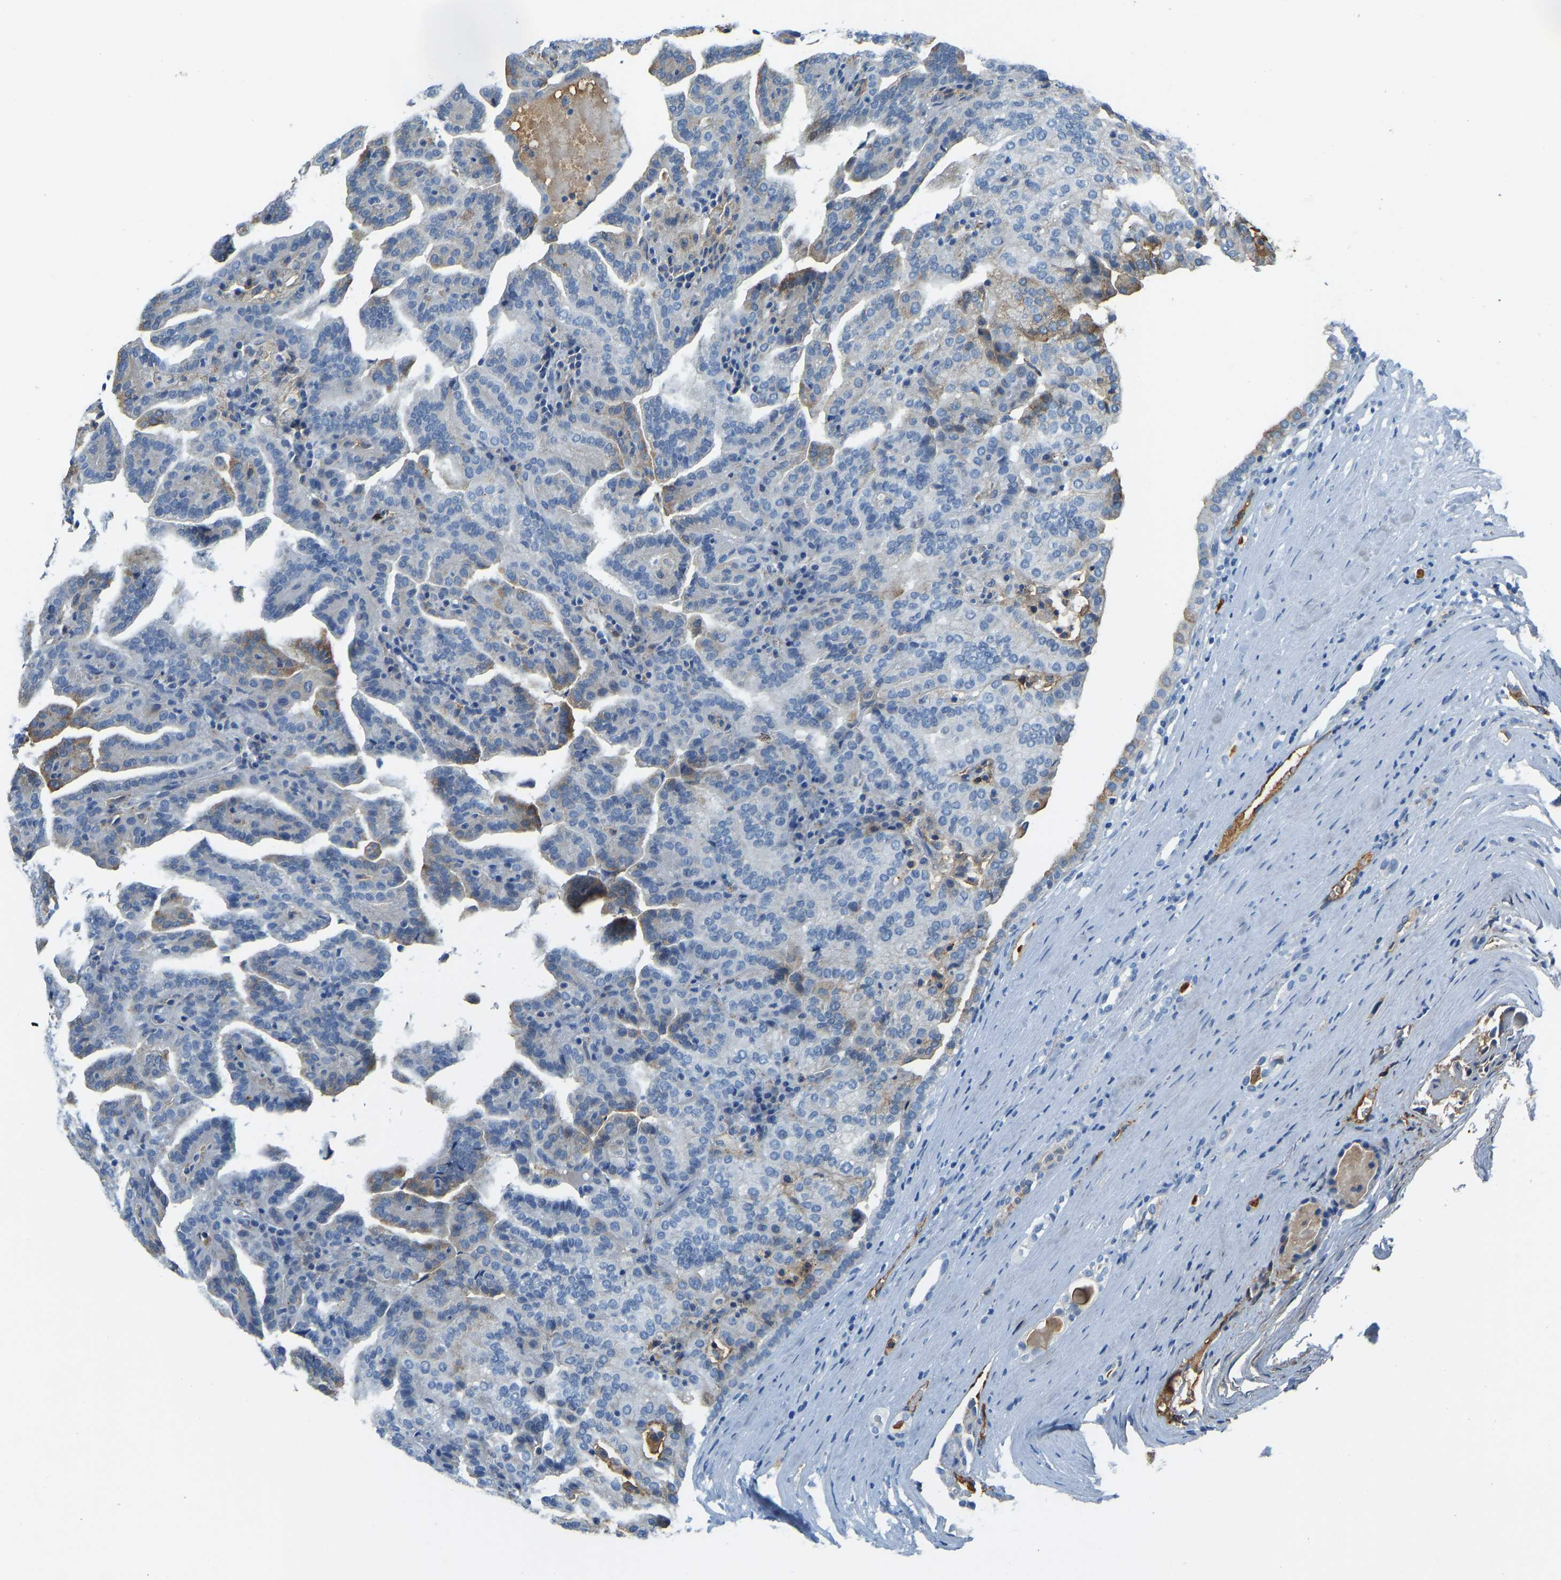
{"staining": {"intensity": "negative", "quantity": "none", "location": "none"}, "tissue": "renal cancer", "cell_type": "Tumor cells", "image_type": "cancer", "snomed": [{"axis": "morphology", "description": "Adenocarcinoma, NOS"}, {"axis": "topography", "description": "Kidney"}], "caption": "Tumor cells show no significant positivity in renal cancer (adenocarcinoma).", "gene": "THBS4", "patient": {"sex": "male", "age": 61}}